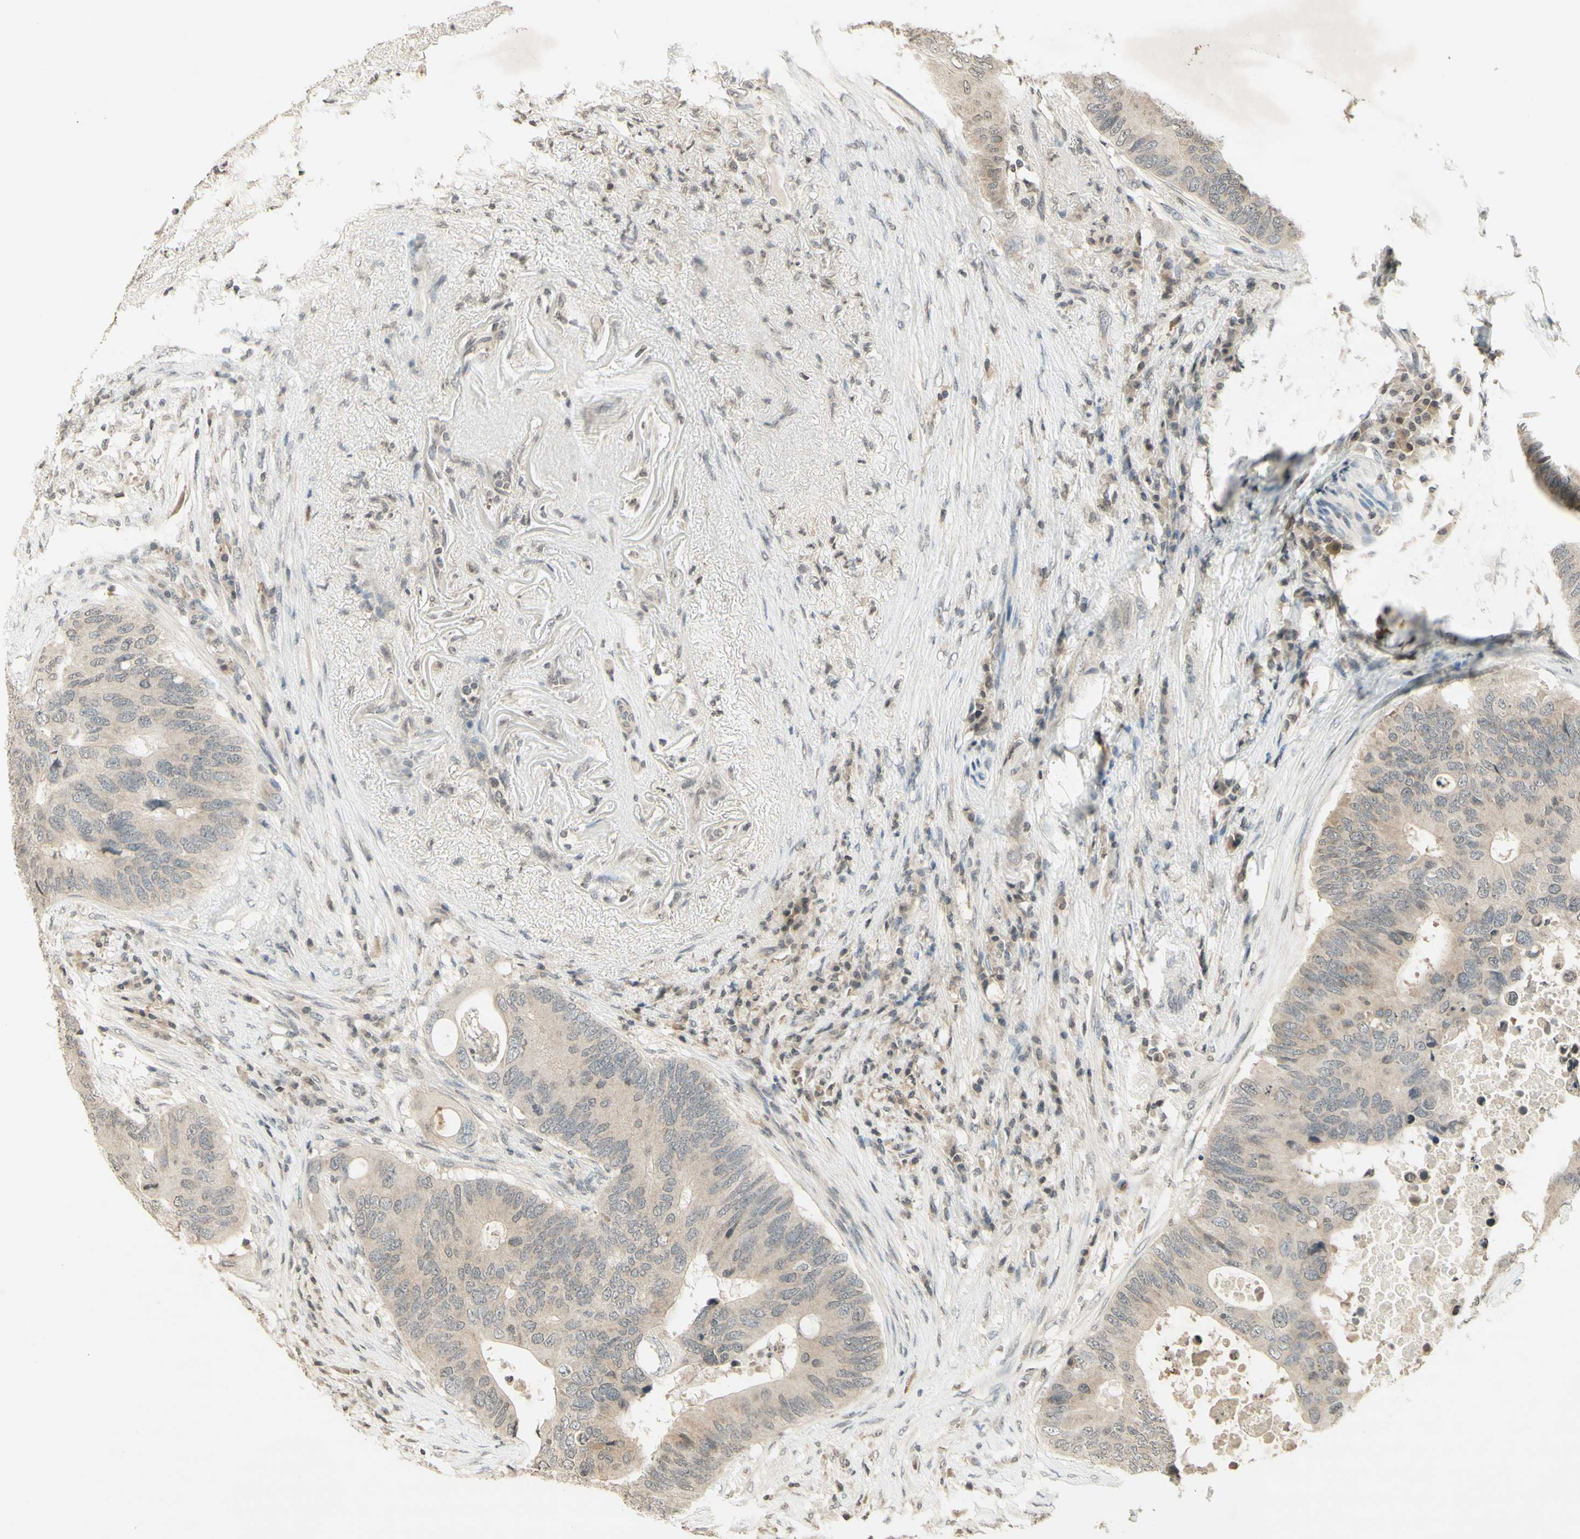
{"staining": {"intensity": "weak", "quantity": ">75%", "location": "cytoplasmic/membranous"}, "tissue": "colorectal cancer", "cell_type": "Tumor cells", "image_type": "cancer", "snomed": [{"axis": "morphology", "description": "Adenocarcinoma, NOS"}, {"axis": "topography", "description": "Colon"}], "caption": "Weak cytoplasmic/membranous protein expression is appreciated in approximately >75% of tumor cells in colorectal cancer (adenocarcinoma).", "gene": "GLI1", "patient": {"sex": "male", "age": 71}}